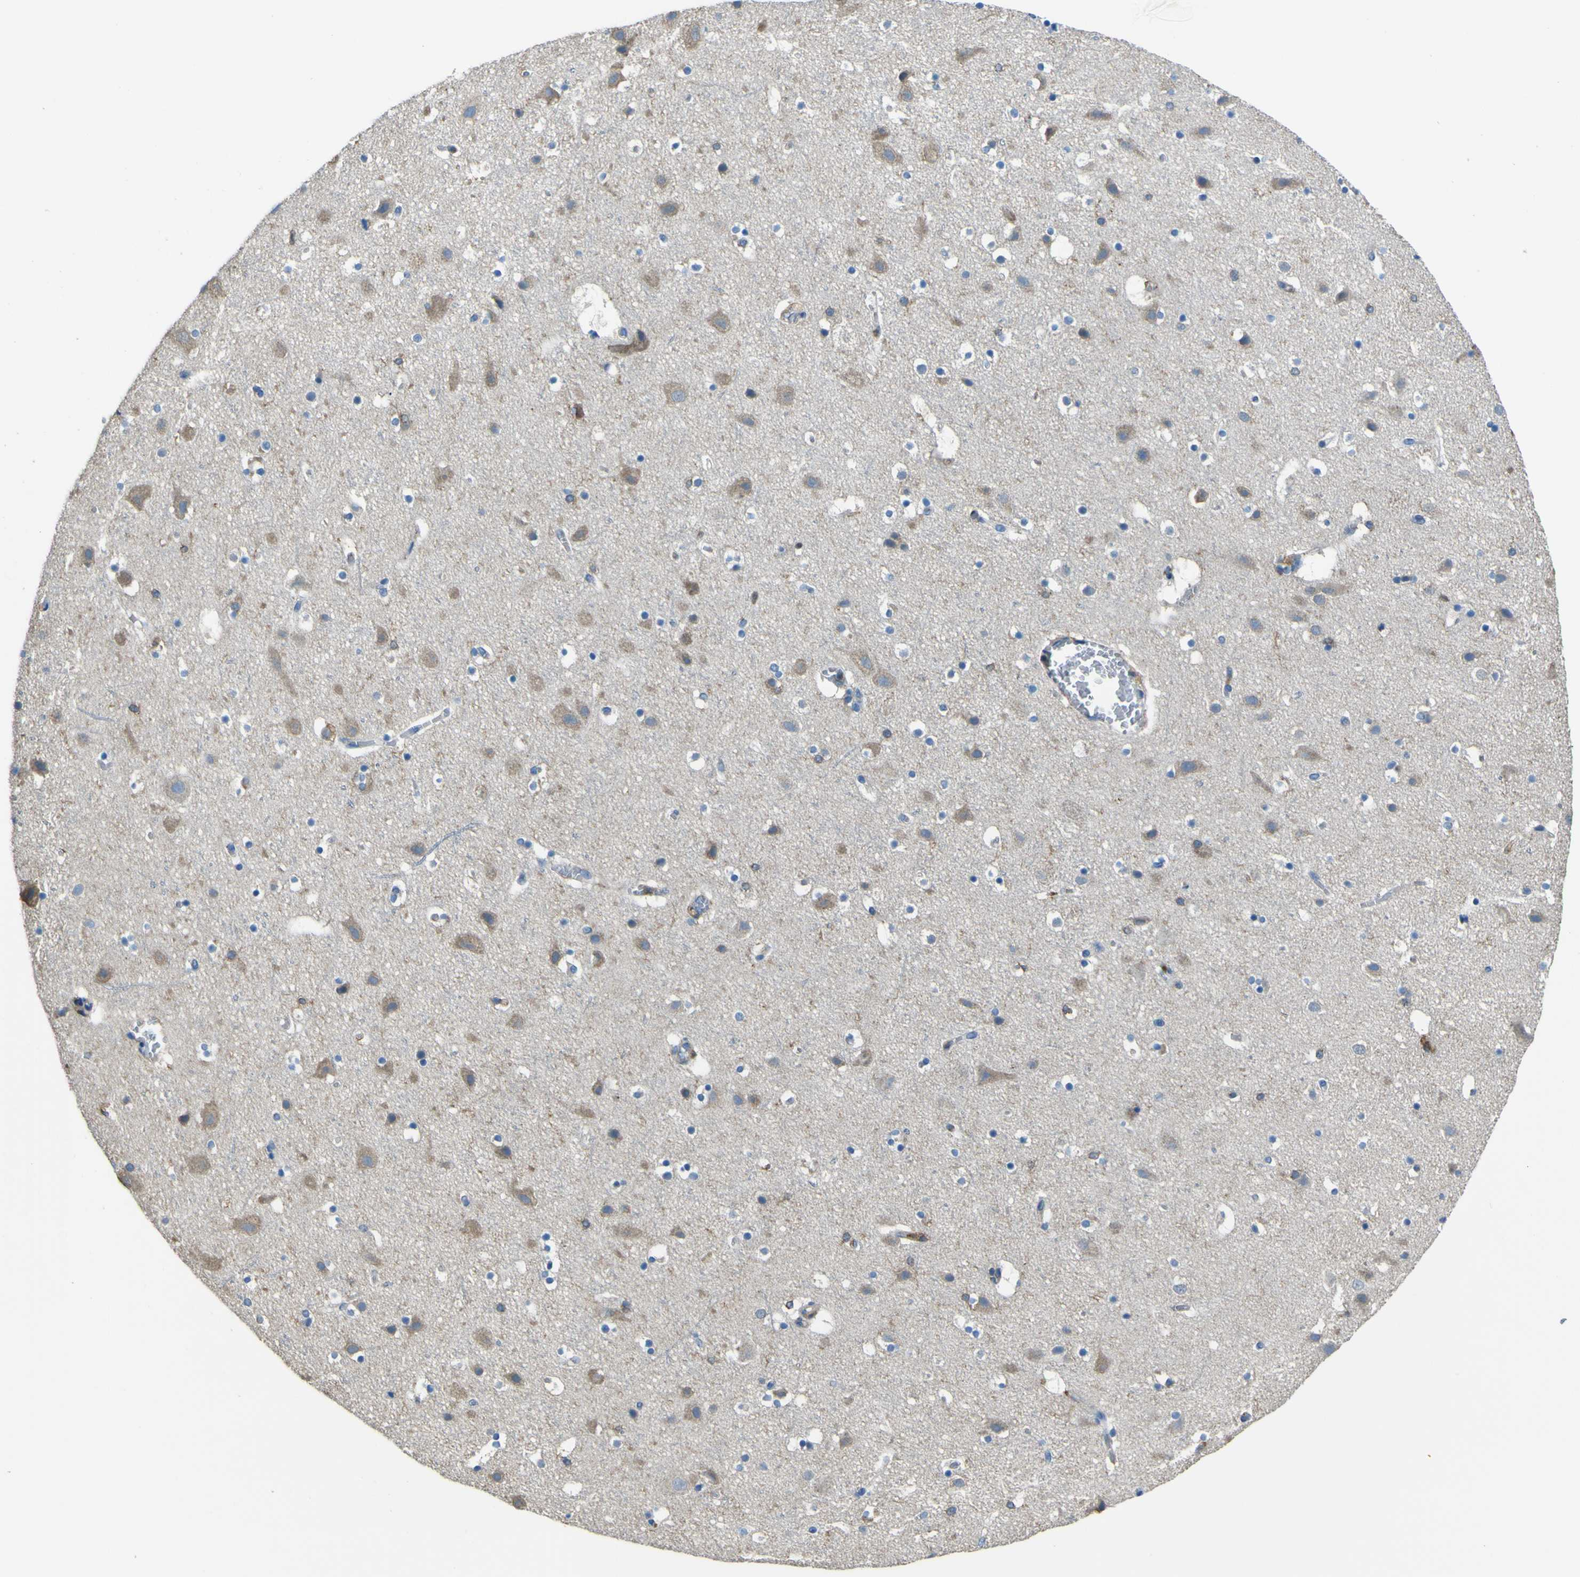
{"staining": {"intensity": "weak", "quantity": "25%-75%", "location": "cytoplasmic/membranous"}, "tissue": "cerebral cortex", "cell_type": "Endothelial cells", "image_type": "normal", "snomed": [{"axis": "morphology", "description": "Normal tissue, NOS"}, {"axis": "topography", "description": "Cerebral cortex"}], "caption": "DAB immunohistochemical staining of unremarkable human cerebral cortex exhibits weak cytoplasmic/membranous protein staining in approximately 25%-75% of endothelial cells. The protein is shown in brown color, while the nuclei are stained blue.", "gene": "LAIR1", "patient": {"sex": "male", "age": 45}}